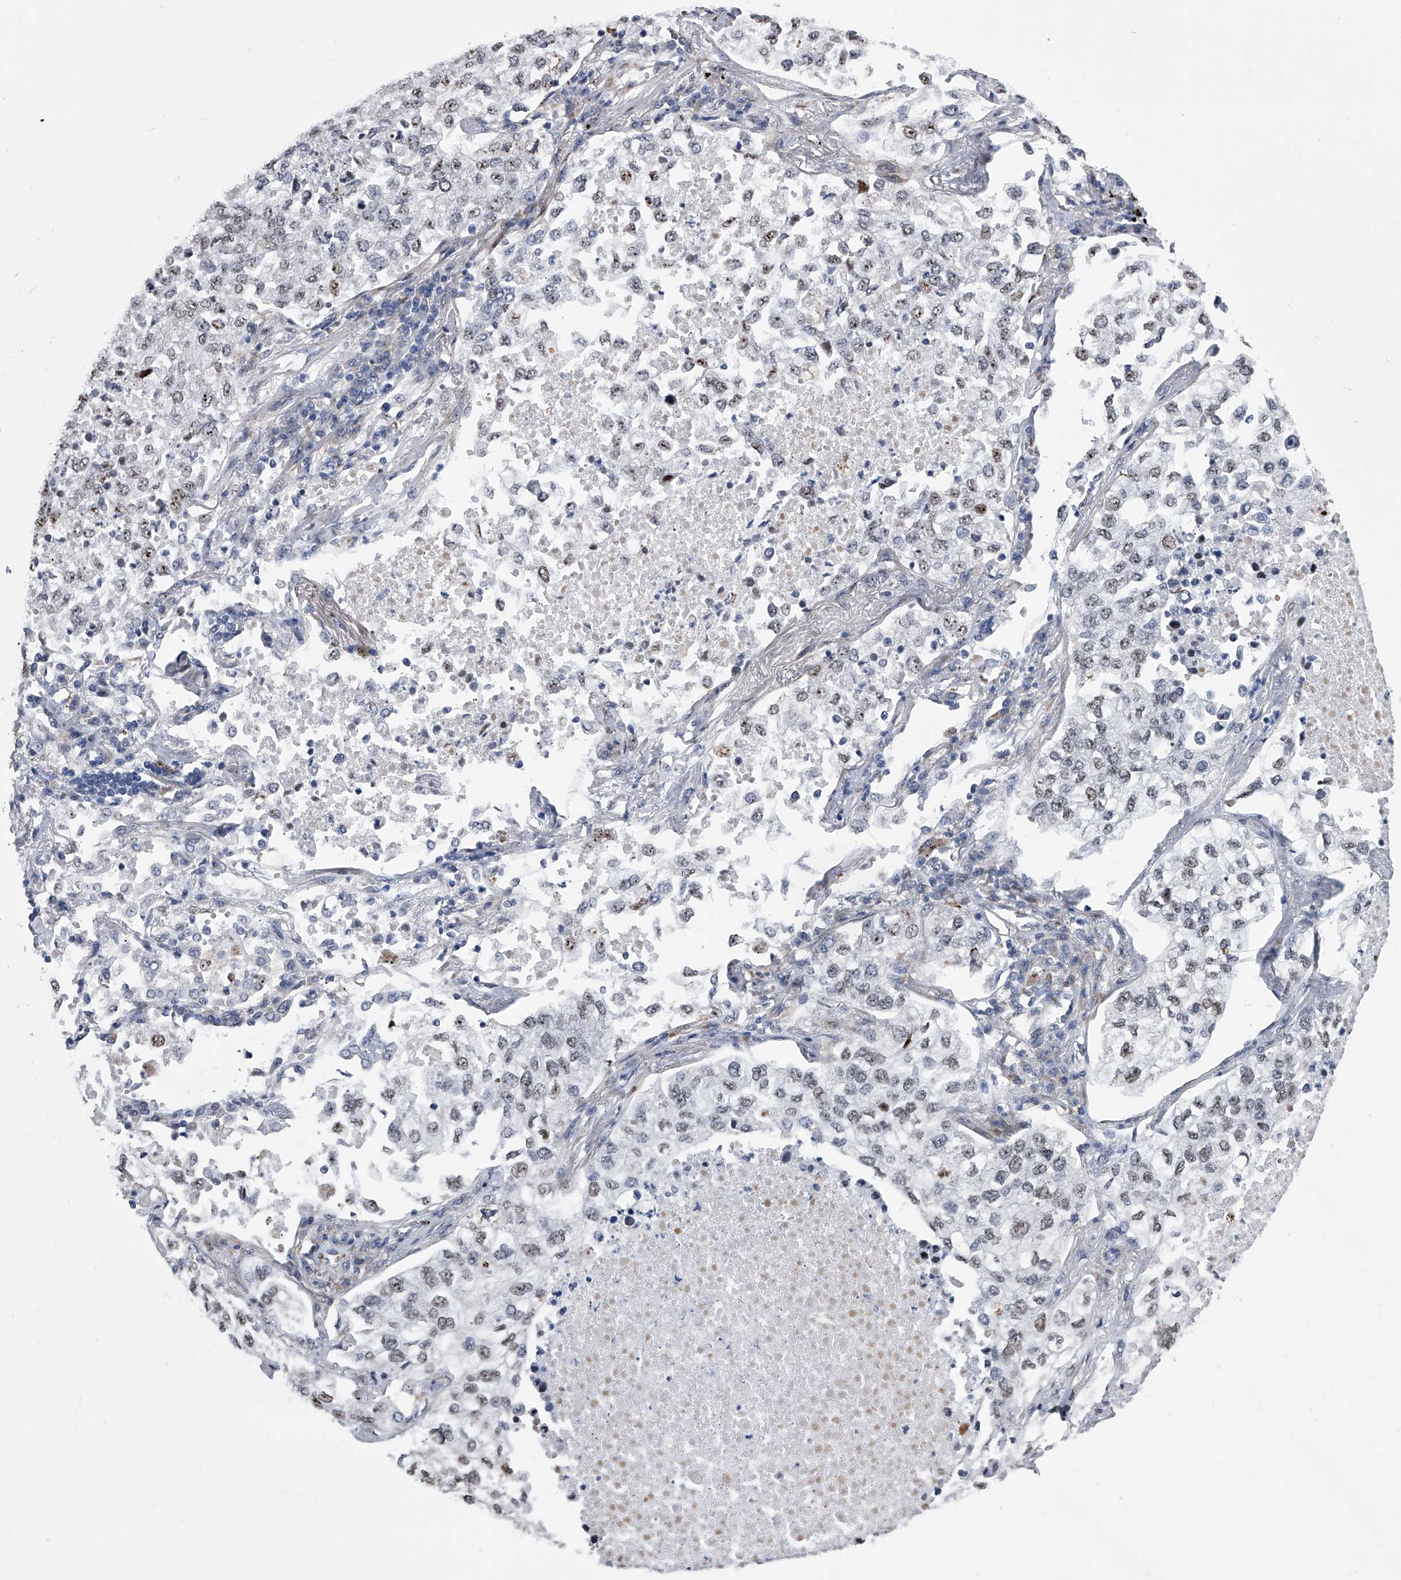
{"staining": {"intensity": "weak", "quantity": "25%-75%", "location": "nuclear"}, "tissue": "lung cancer", "cell_type": "Tumor cells", "image_type": "cancer", "snomed": [{"axis": "morphology", "description": "Adenocarcinoma, NOS"}, {"axis": "topography", "description": "Lung"}], "caption": "A brown stain shows weak nuclear expression of a protein in human adenocarcinoma (lung) tumor cells.", "gene": "CMTR1", "patient": {"sex": "male", "age": 63}}